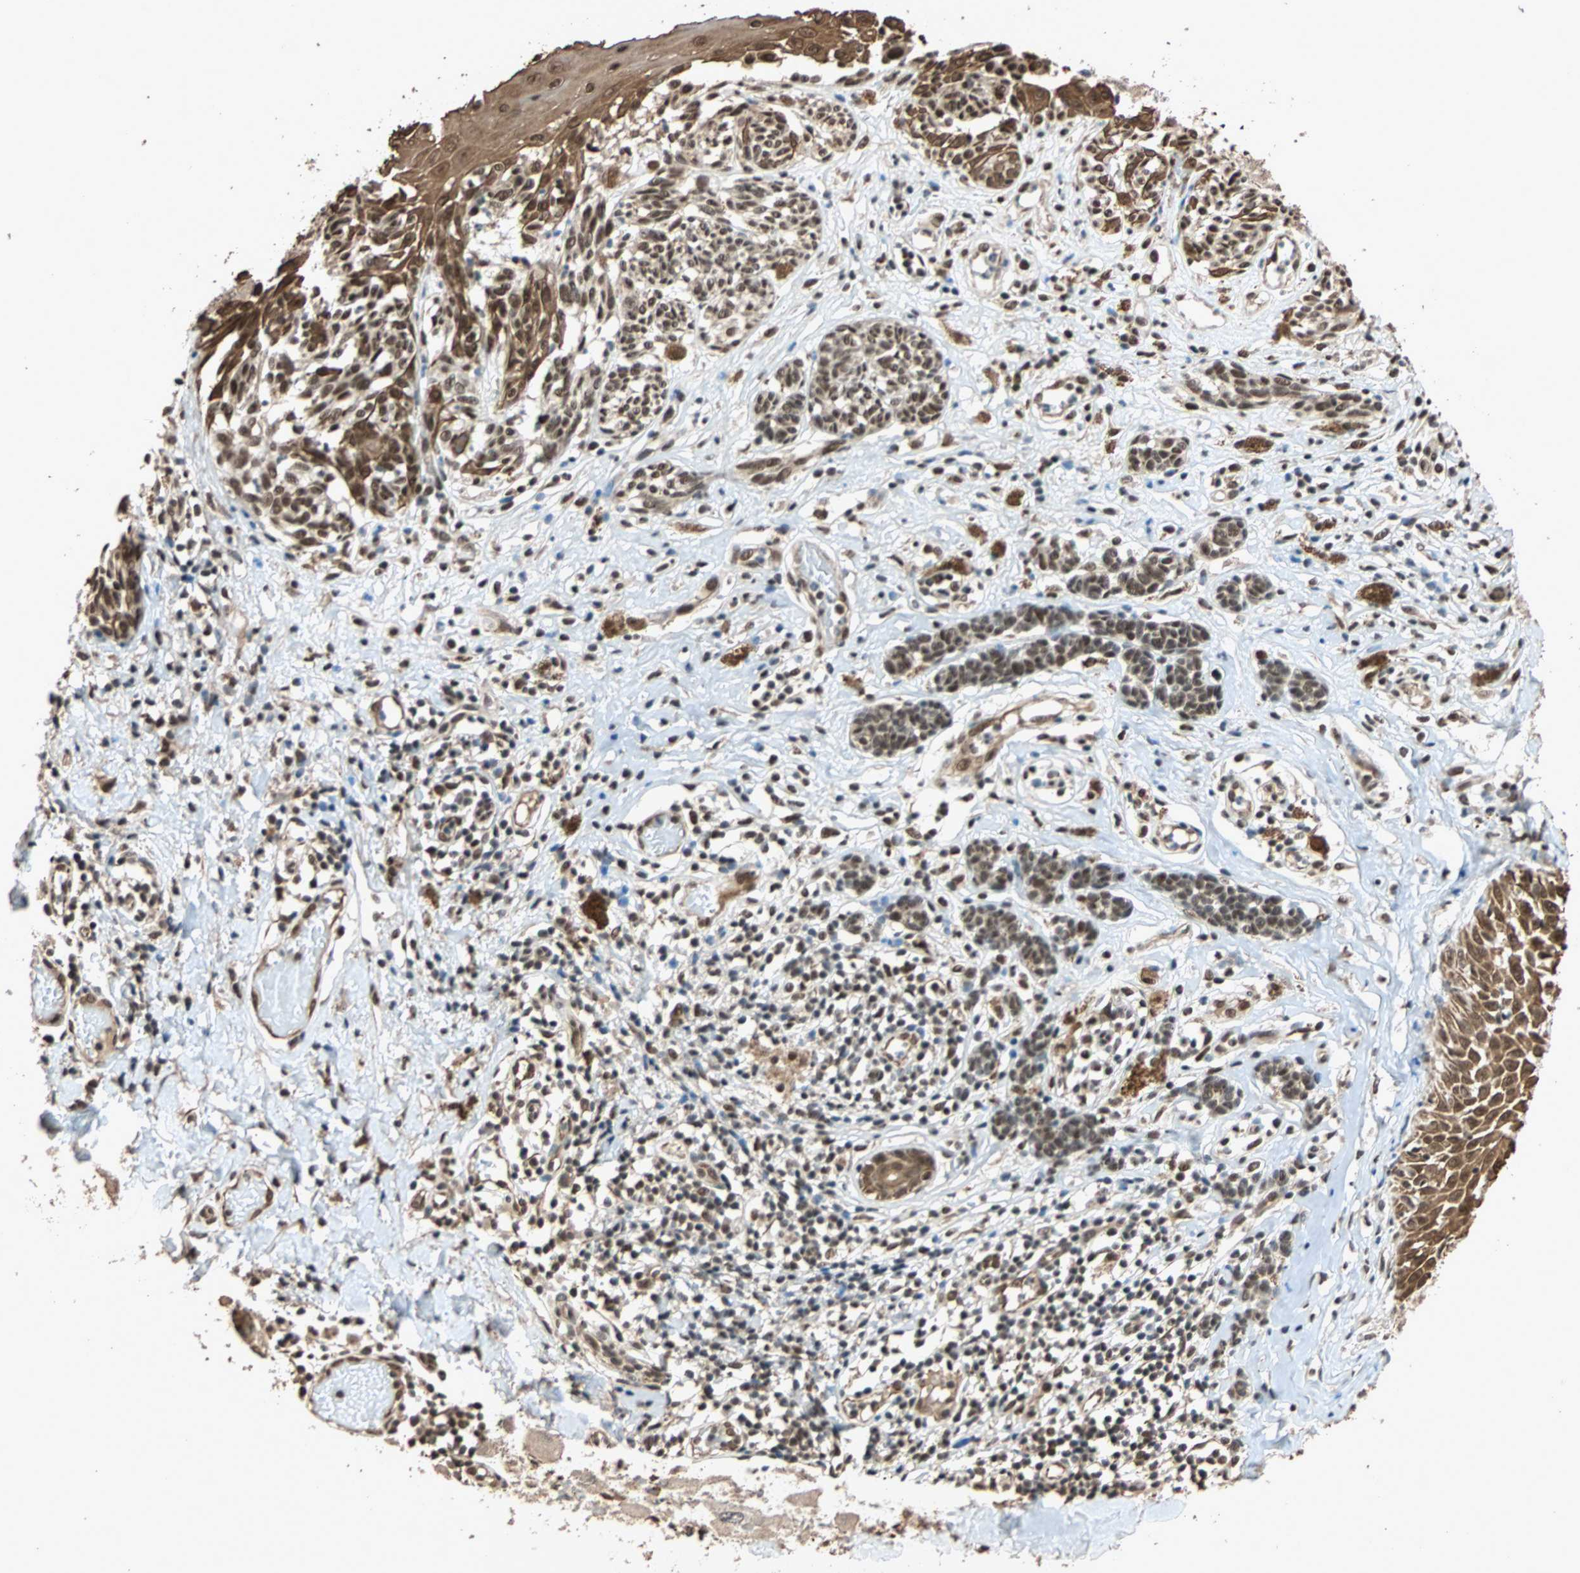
{"staining": {"intensity": "strong", "quantity": ">75%", "location": "cytoplasmic/membranous,nuclear"}, "tissue": "melanoma", "cell_type": "Tumor cells", "image_type": "cancer", "snomed": [{"axis": "morphology", "description": "Malignant melanoma, NOS"}, {"axis": "topography", "description": "Skin"}], "caption": "The image reveals immunohistochemical staining of malignant melanoma. There is strong cytoplasmic/membranous and nuclear positivity is identified in about >75% of tumor cells. (DAB (3,3'-diaminobenzidine) IHC with brightfield microscopy, high magnification).", "gene": "CDC5L", "patient": {"sex": "male", "age": 64}}